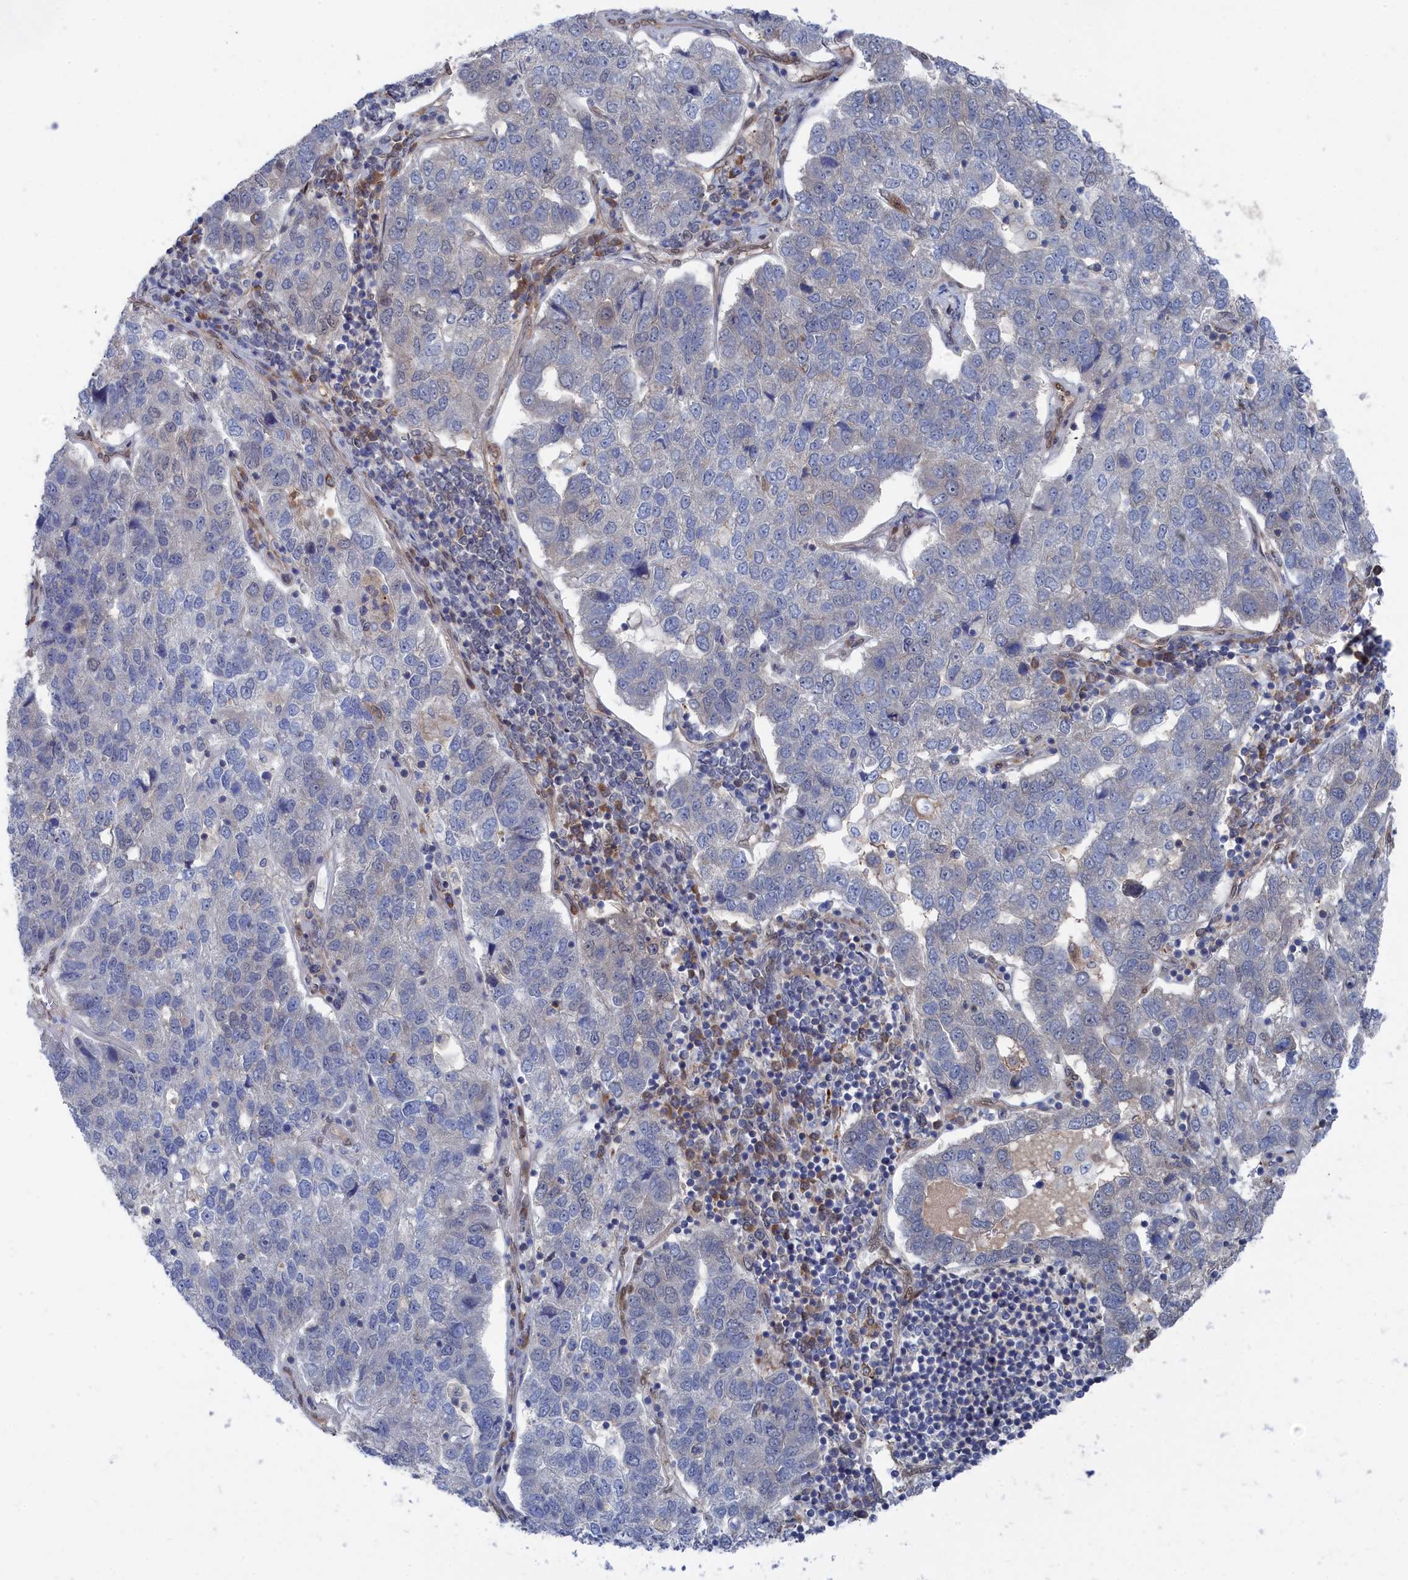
{"staining": {"intensity": "negative", "quantity": "none", "location": "none"}, "tissue": "pancreatic cancer", "cell_type": "Tumor cells", "image_type": "cancer", "snomed": [{"axis": "morphology", "description": "Adenocarcinoma, NOS"}, {"axis": "topography", "description": "Pancreas"}], "caption": "DAB (3,3'-diaminobenzidine) immunohistochemical staining of pancreatic adenocarcinoma reveals no significant expression in tumor cells.", "gene": "IRGQ", "patient": {"sex": "female", "age": 61}}